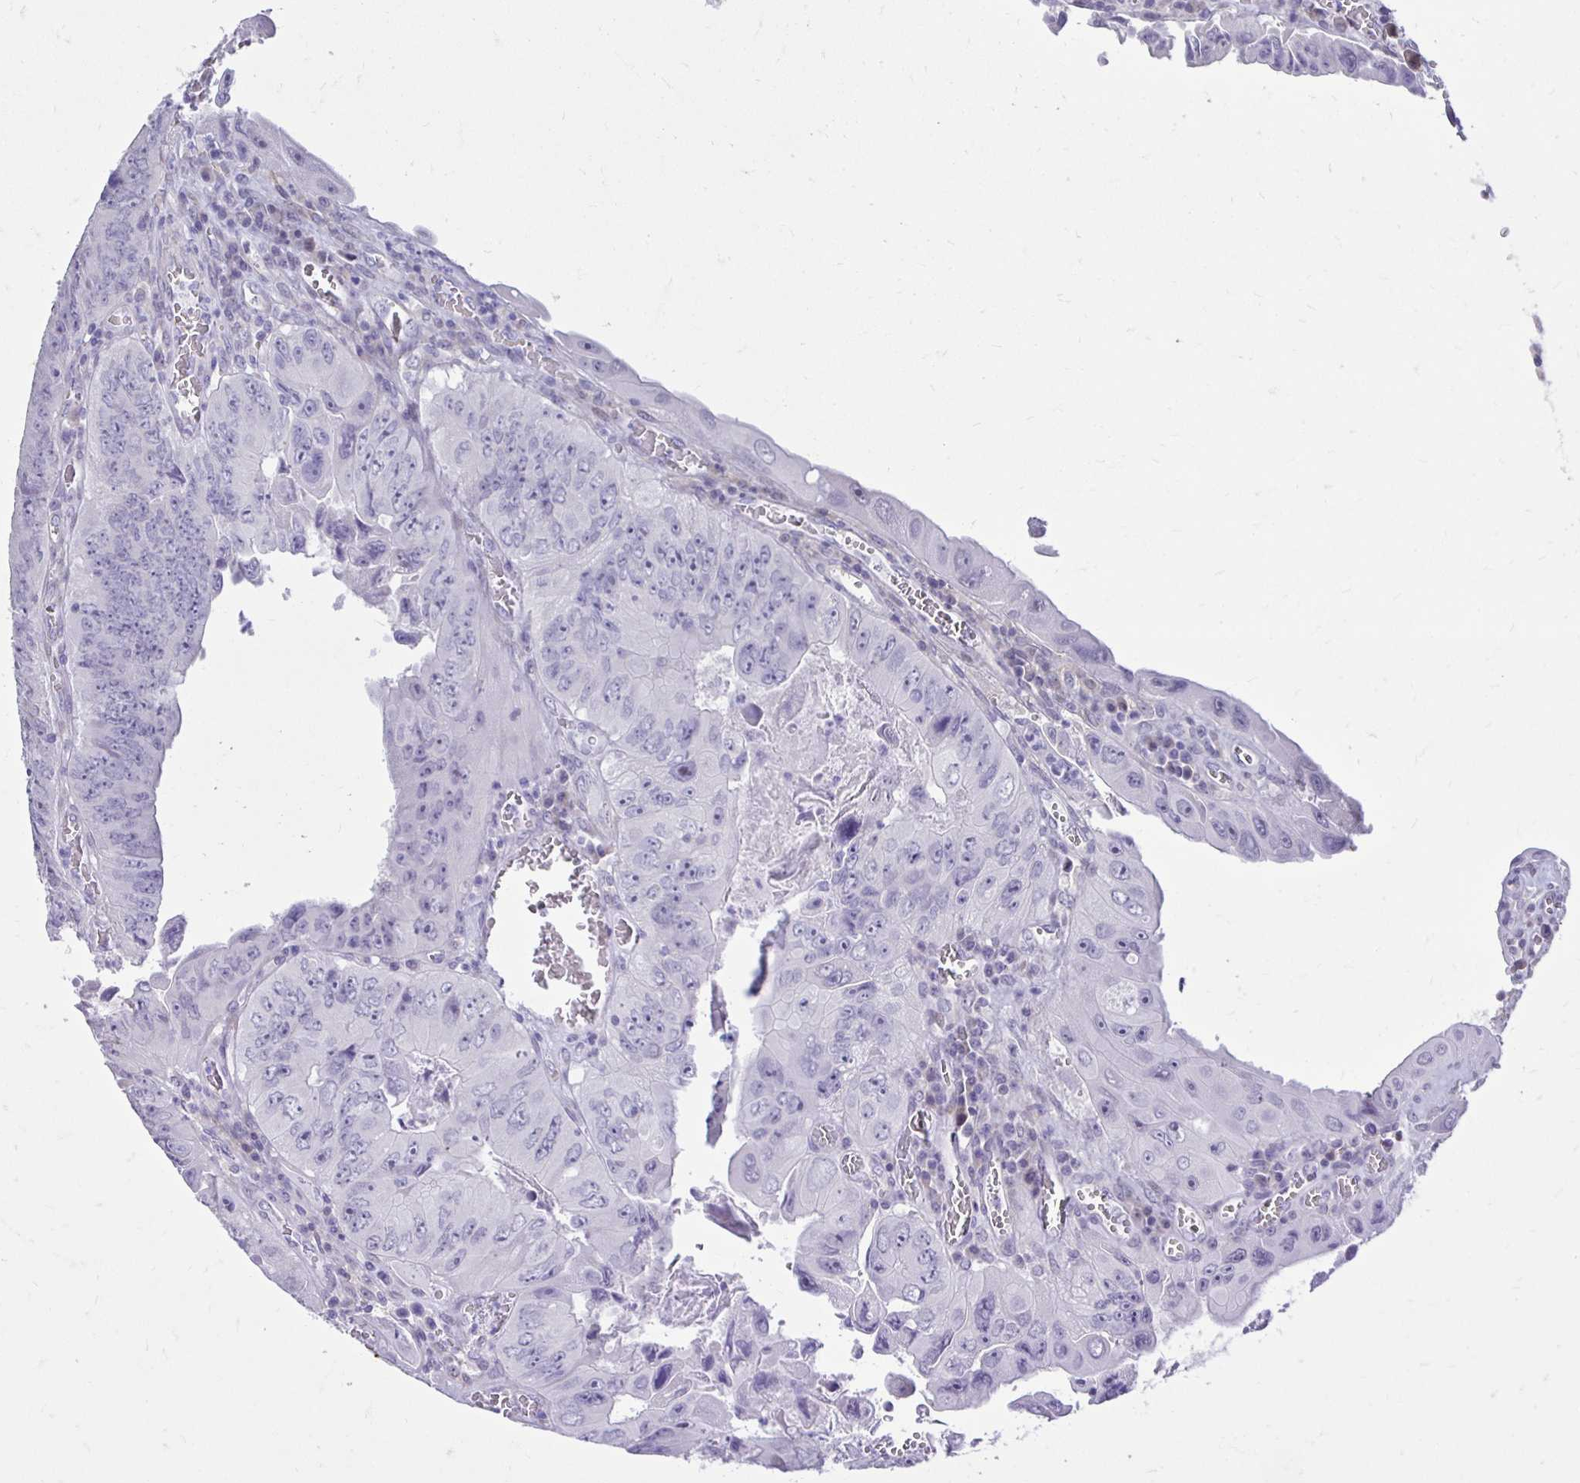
{"staining": {"intensity": "negative", "quantity": "none", "location": "none"}, "tissue": "colorectal cancer", "cell_type": "Tumor cells", "image_type": "cancer", "snomed": [{"axis": "morphology", "description": "Adenocarcinoma, NOS"}, {"axis": "topography", "description": "Colon"}], "caption": "Human colorectal cancer (adenocarcinoma) stained for a protein using IHC shows no expression in tumor cells.", "gene": "GAS2", "patient": {"sex": "female", "age": 84}}